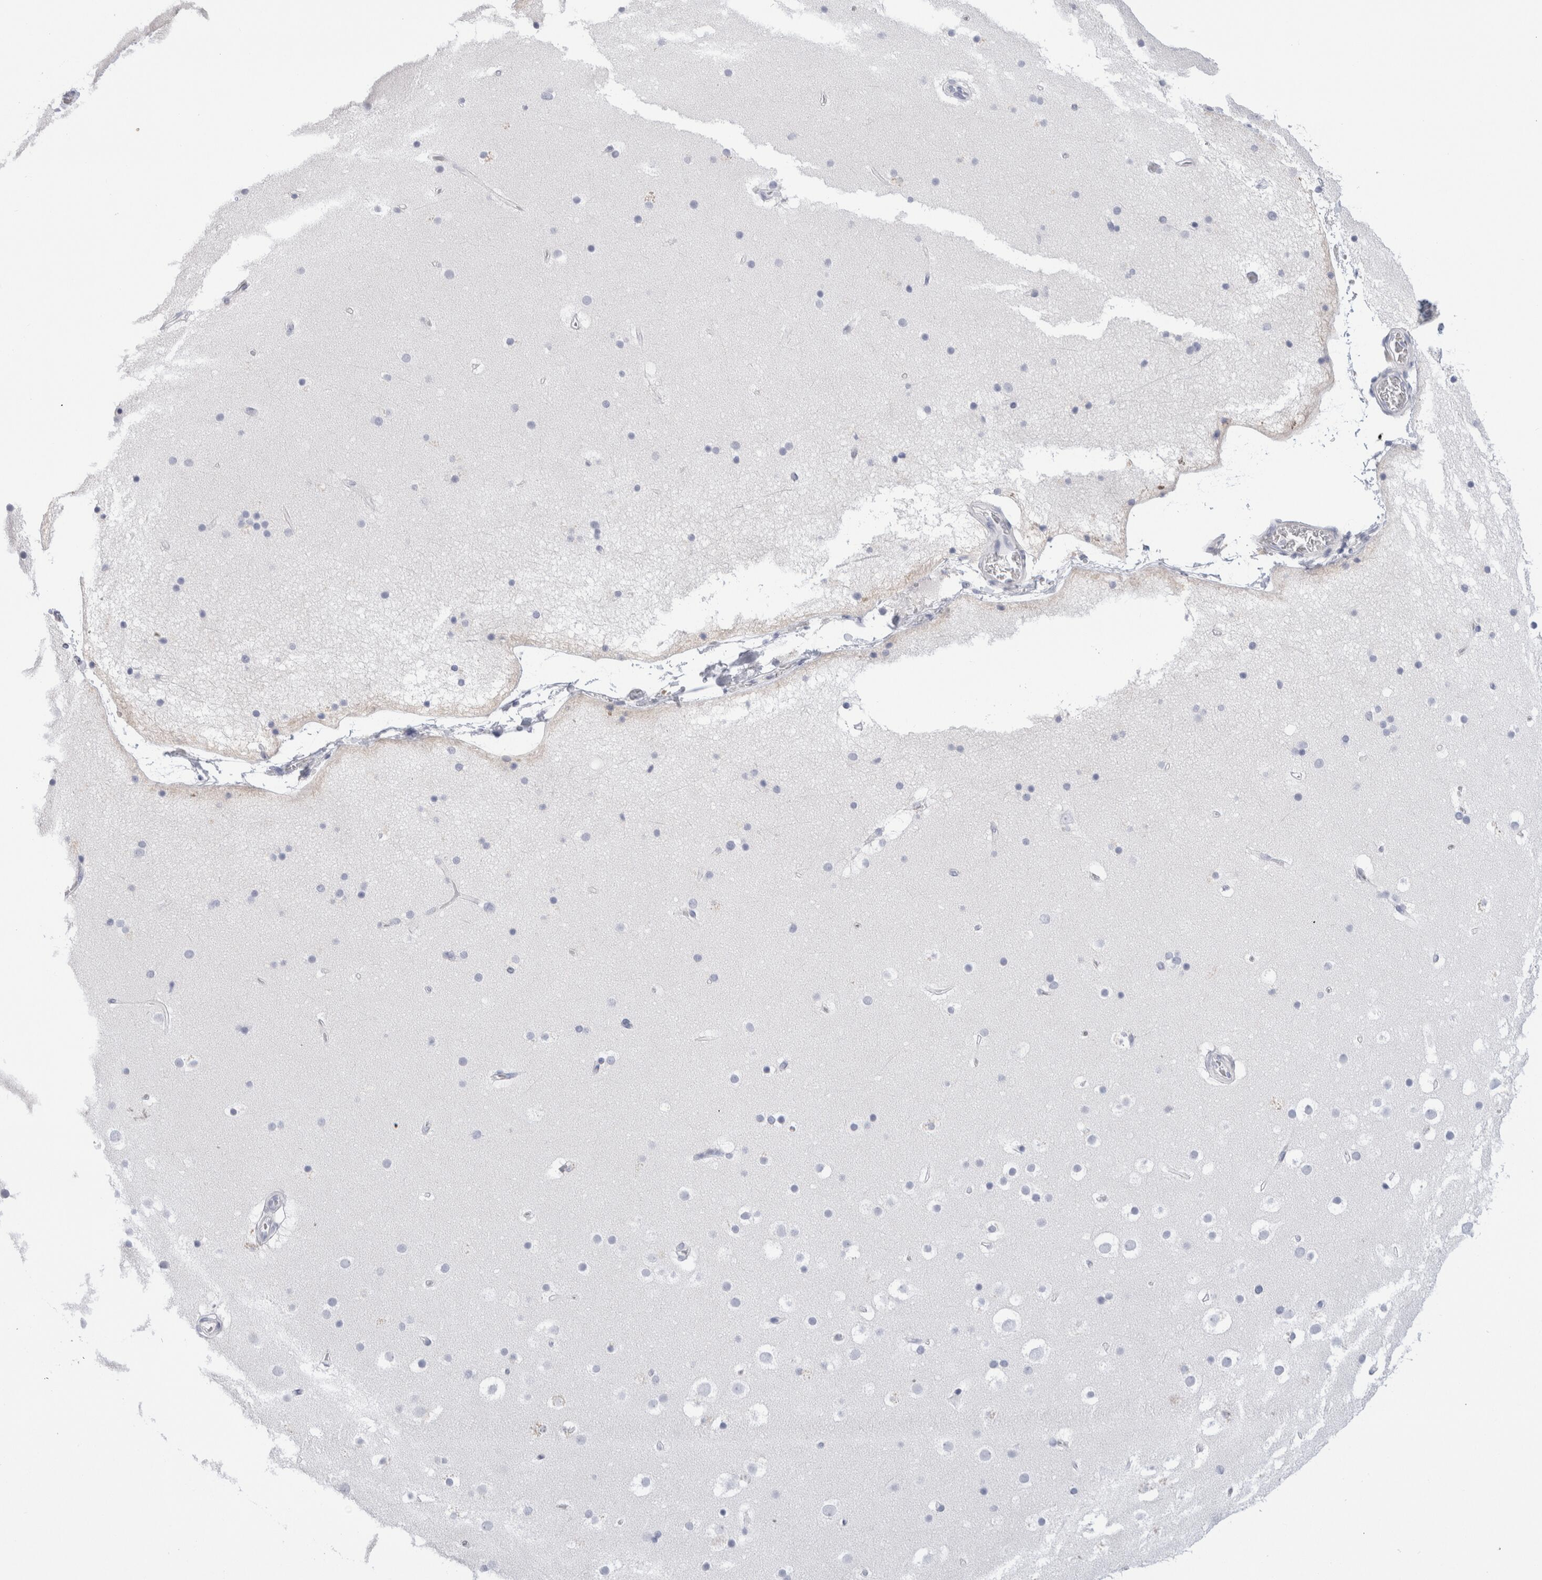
{"staining": {"intensity": "negative", "quantity": "none", "location": "none"}, "tissue": "cerebral cortex", "cell_type": "Endothelial cells", "image_type": "normal", "snomed": [{"axis": "morphology", "description": "Normal tissue, NOS"}, {"axis": "topography", "description": "Cerebral cortex"}], "caption": "A high-resolution image shows IHC staining of normal cerebral cortex, which demonstrates no significant expression in endothelial cells. The staining was performed using DAB to visualize the protein expression in brown, while the nuclei were stained in blue with hematoxylin (Magnification: 20x).", "gene": "CD38", "patient": {"sex": "male", "age": 57}}